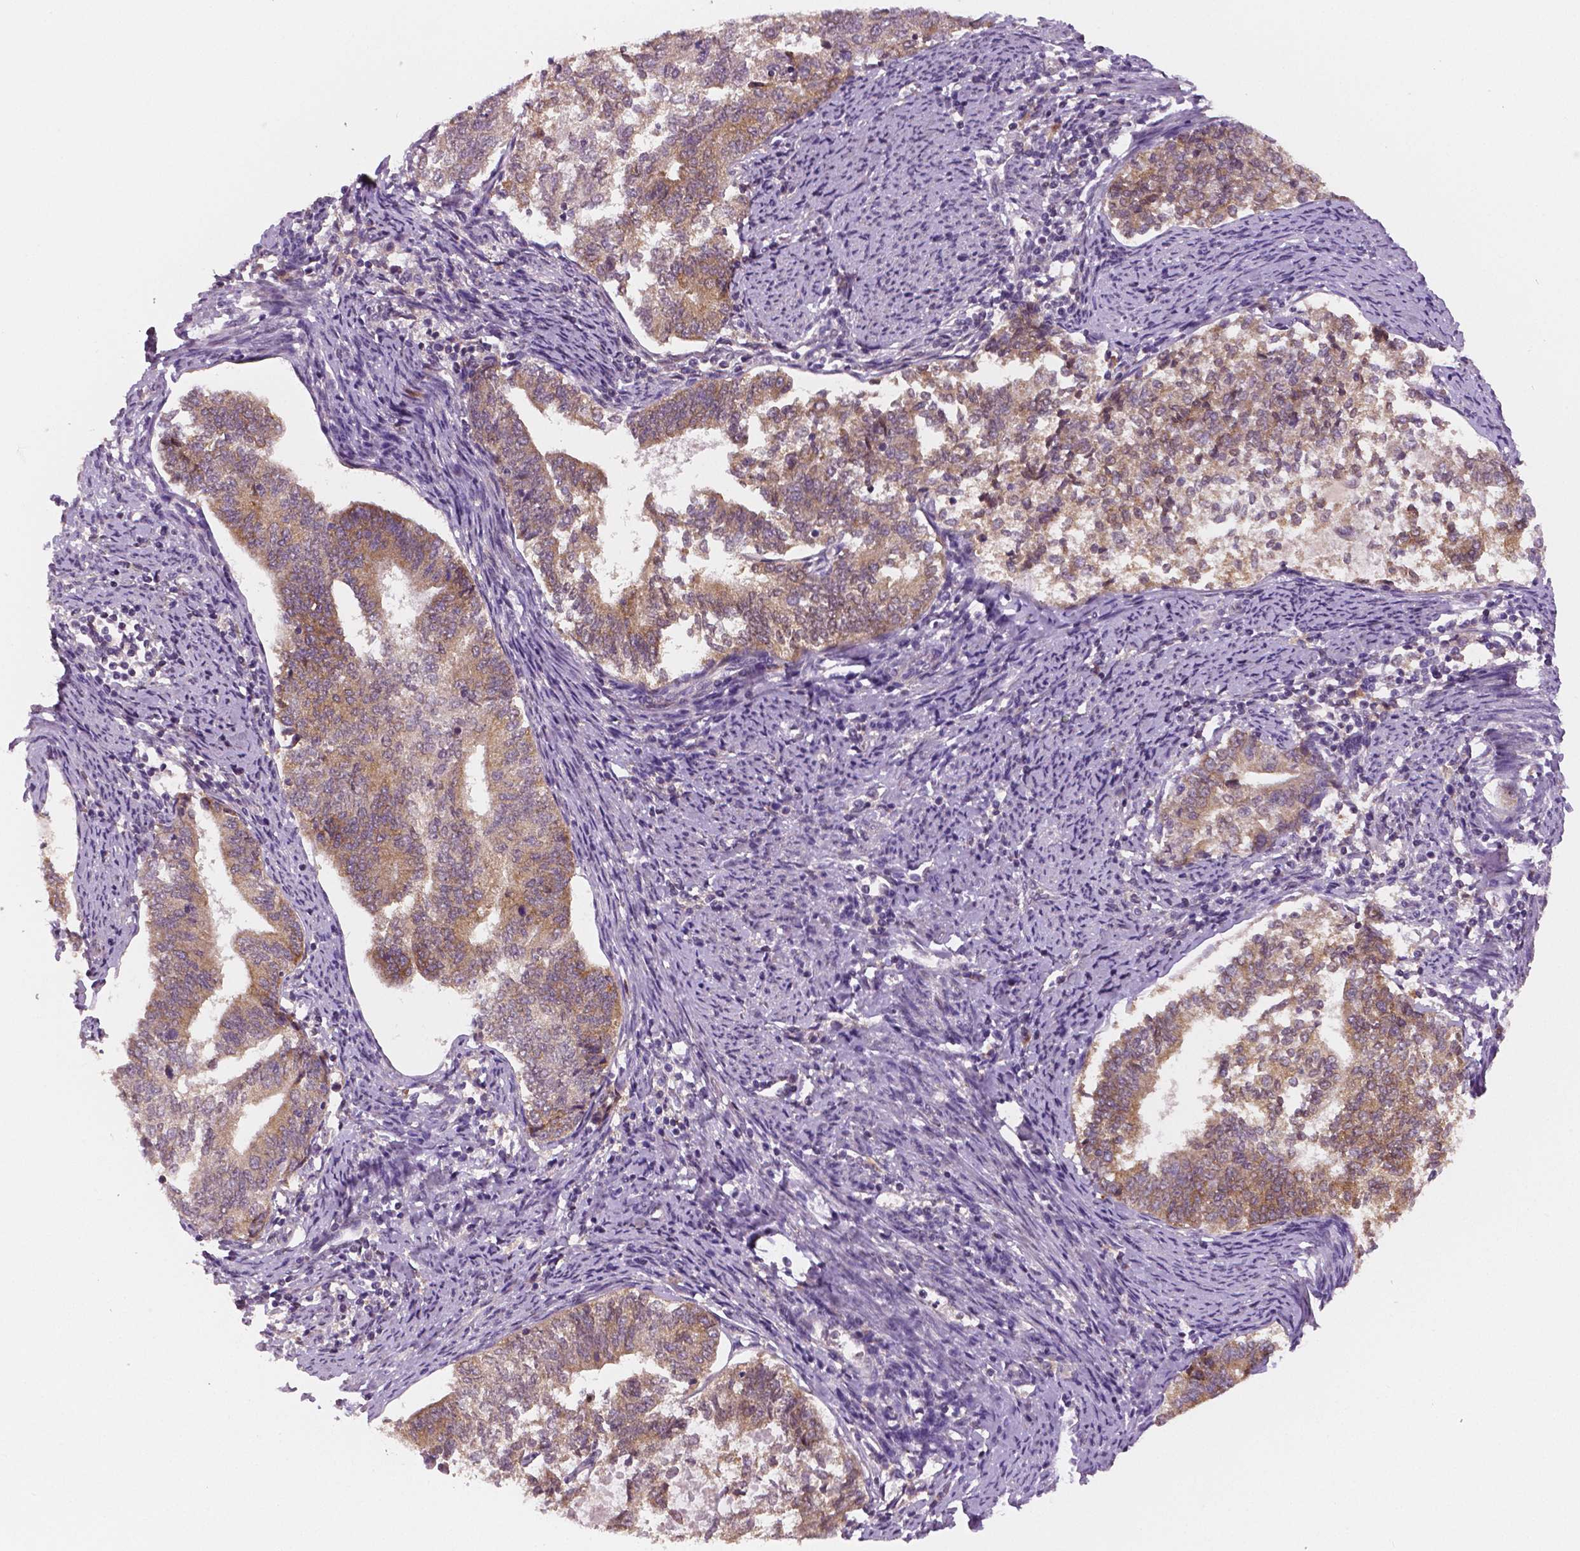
{"staining": {"intensity": "moderate", "quantity": "25%-75%", "location": "cytoplasmic/membranous"}, "tissue": "endometrial cancer", "cell_type": "Tumor cells", "image_type": "cancer", "snomed": [{"axis": "morphology", "description": "Adenocarcinoma, NOS"}, {"axis": "topography", "description": "Endometrium"}], "caption": "A high-resolution photomicrograph shows immunohistochemistry (IHC) staining of endometrial cancer (adenocarcinoma), which shows moderate cytoplasmic/membranous positivity in approximately 25%-75% of tumor cells.", "gene": "STAT3", "patient": {"sex": "female", "age": 65}}